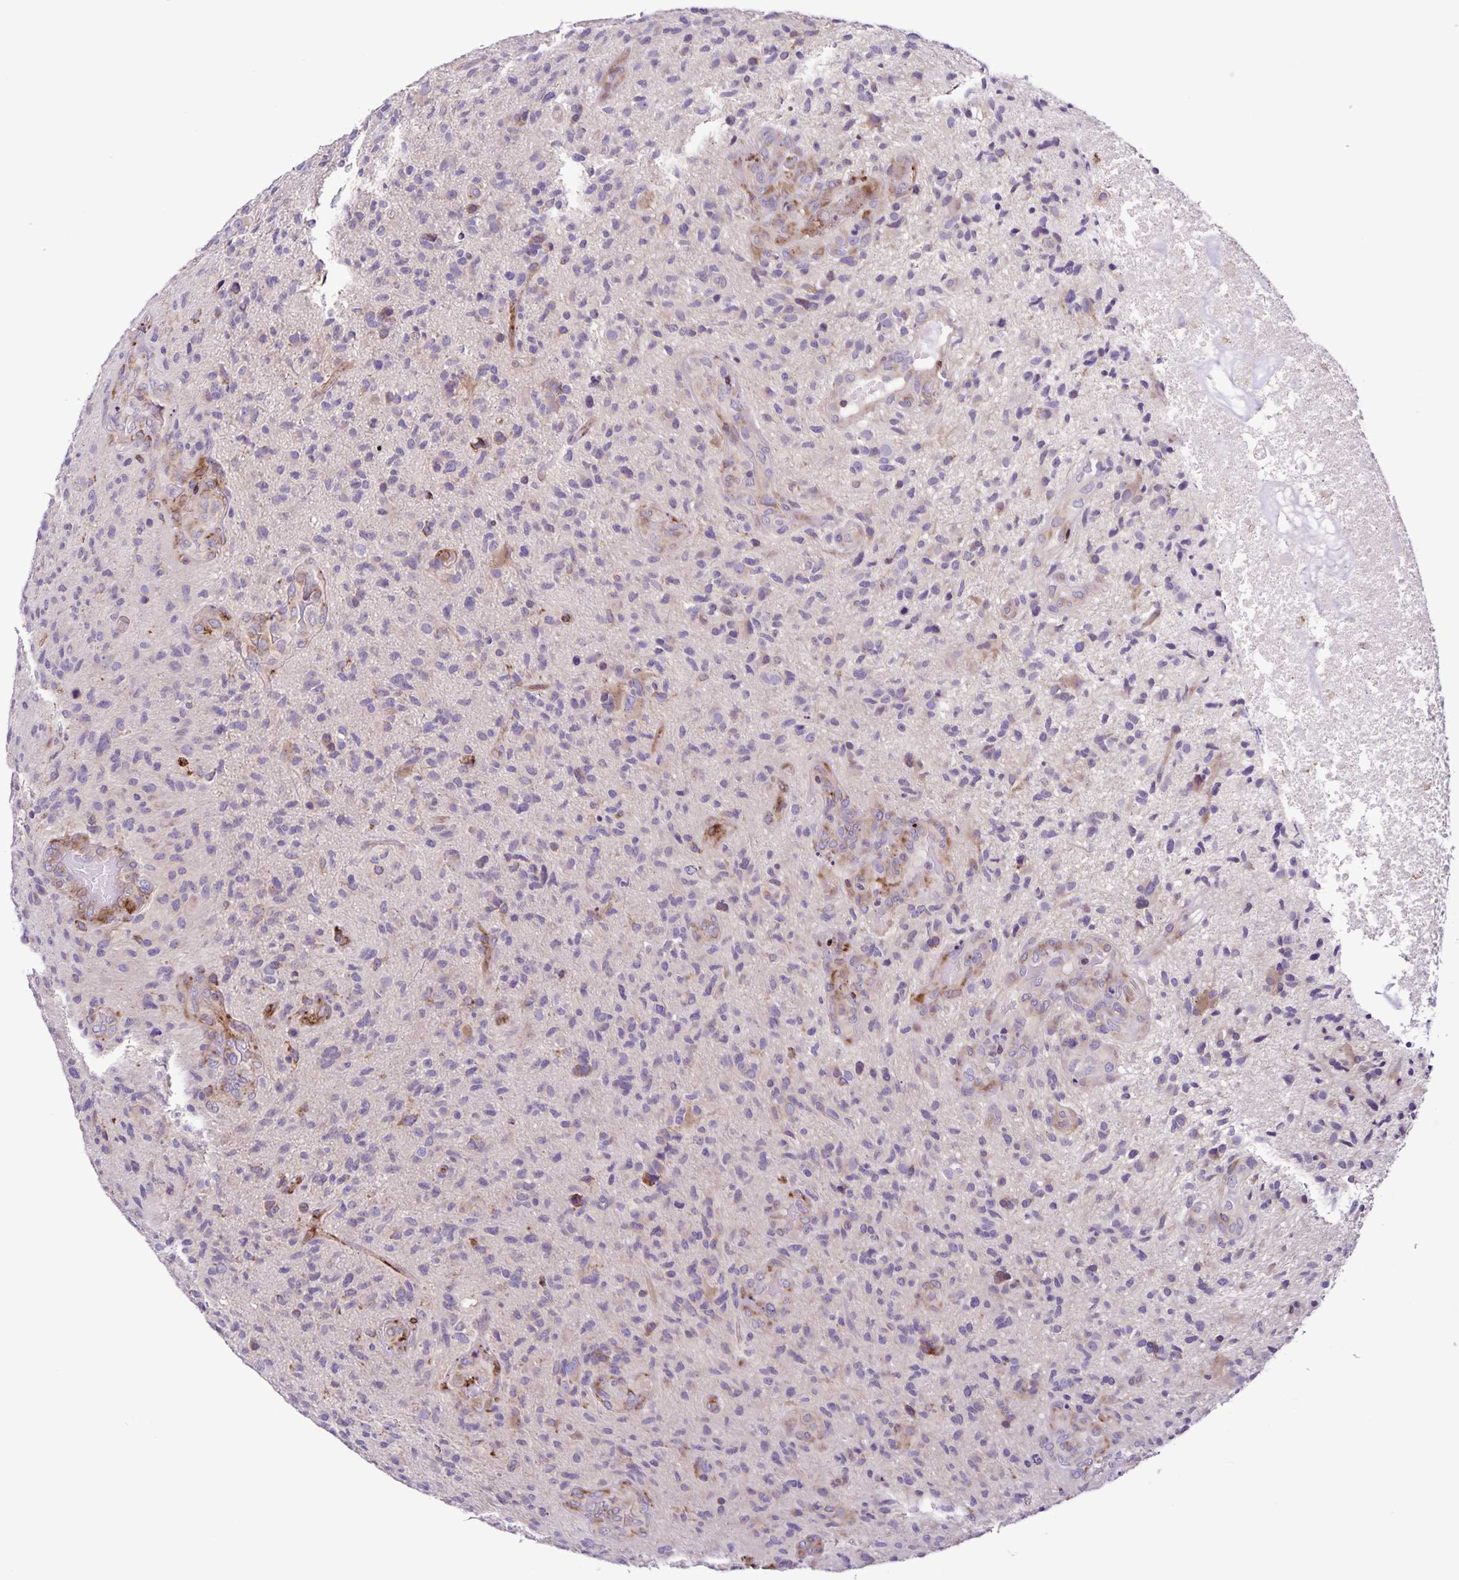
{"staining": {"intensity": "negative", "quantity": "none", "location": "none"}, "tissue": "glioma", "cell_type": "Tumor cells", "image_type": "cancer", "snomed": [{"axis": "morphology", "description": "Glioma, malignant, High grade"}, {"axis": "topography", "description": "Brain"}], "caption": "A high-resolution micrograph shows immunohistochemistry (IHC) staining of glioma, which displays no significant staining in tumor cells.", "gene": "OSBPL5", "patient": {"sex": "male", "age": 55}}